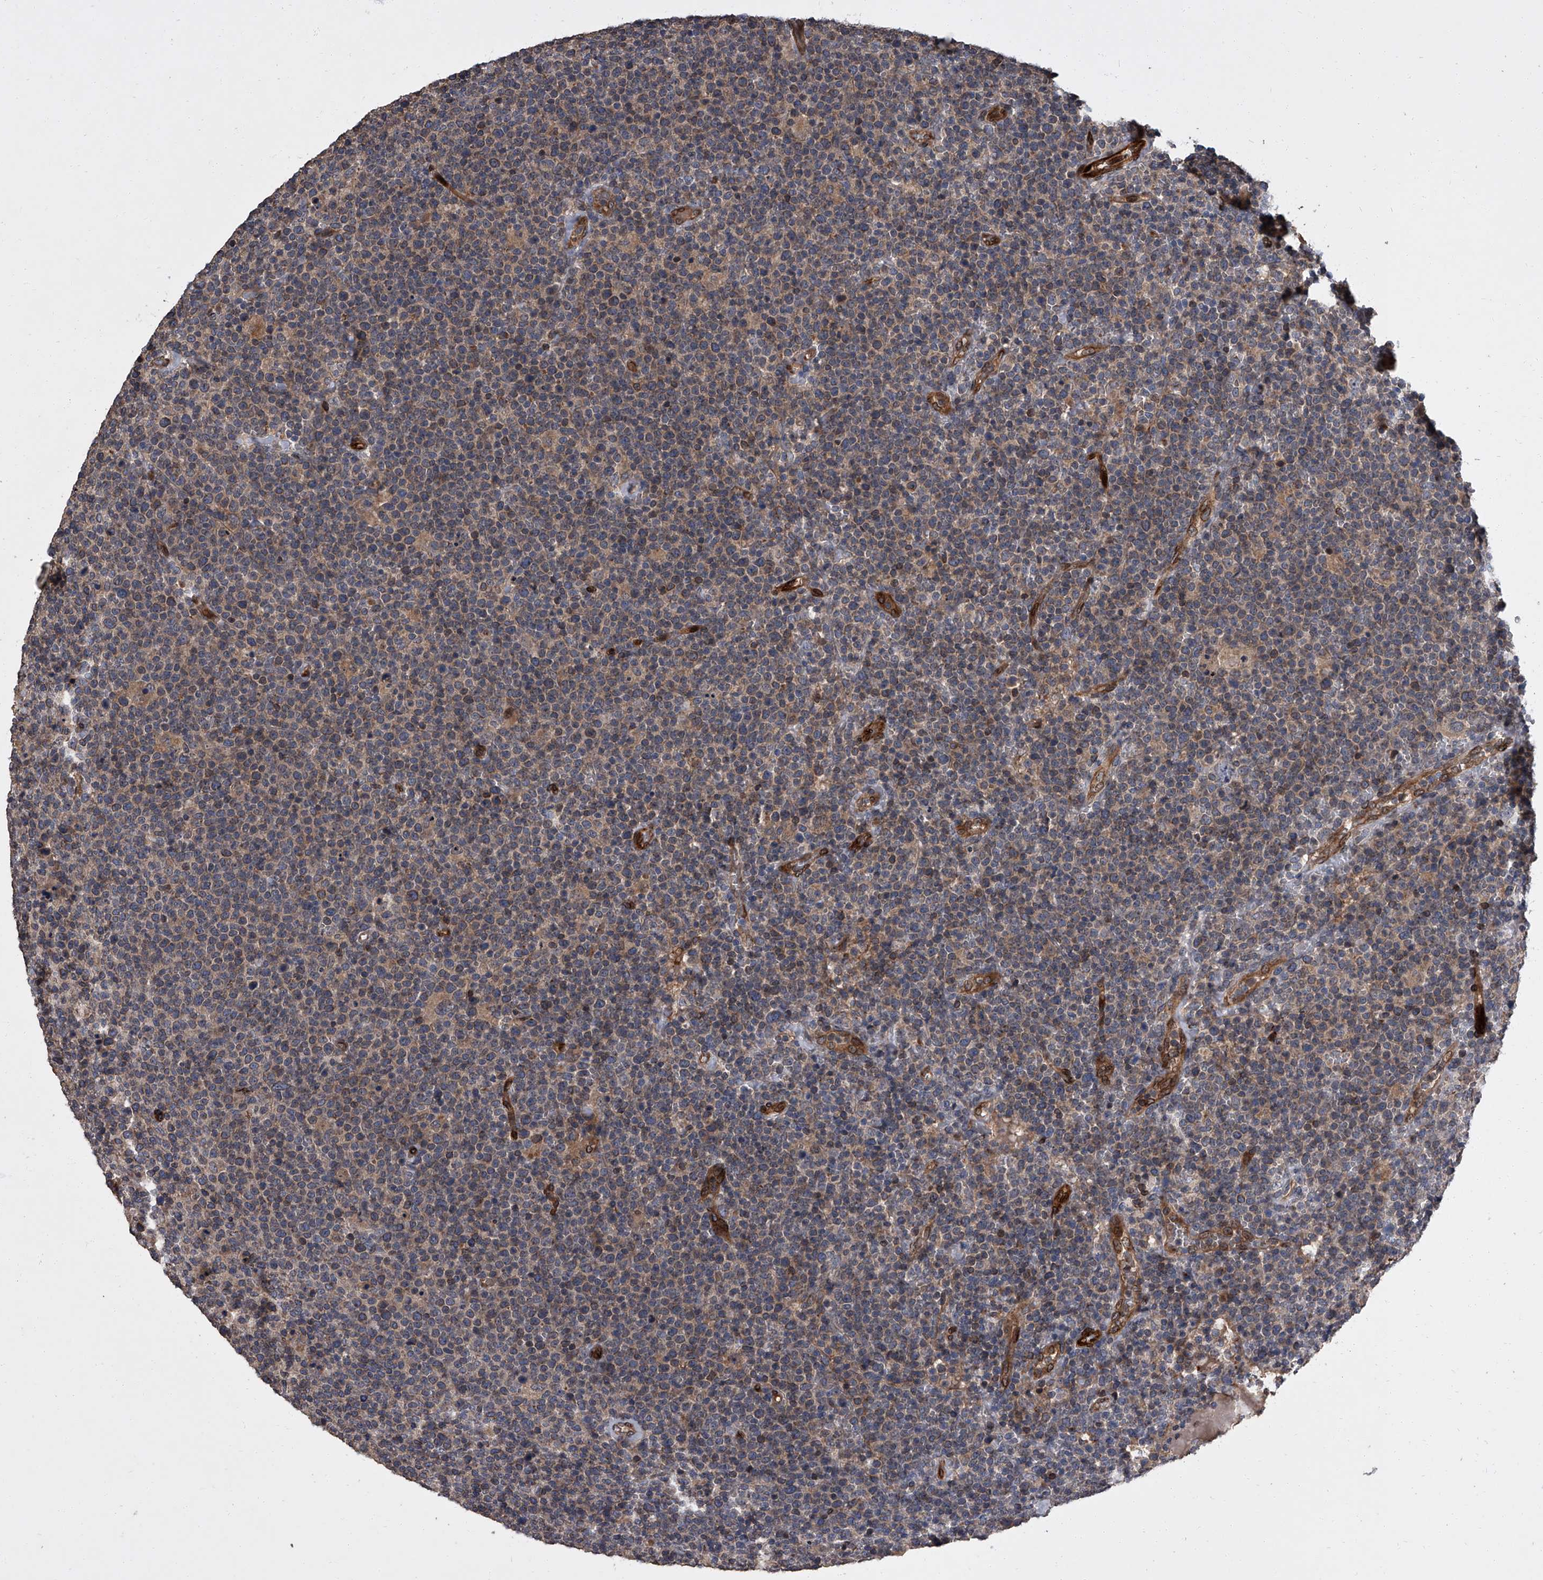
{"staining": {"intensity": "negative", "quantity": "none", "location": "none"}, "tissue": "lymphoma", "cell_type": "Tumor cells", "image_type": "cancer", "snomed": [{"axis": "morphology", "description": "Malignant lymphoma, non-Hodgkin's type, High grade"}, {"axis": "topography", "description": "Lymph node"}], "caption": "Immunohistochemical staining of lymphoma demonstrates no significant expression in tumor cells.", "gene": "LRRC8C", "patient": {"sex": "male", "age": 61}}